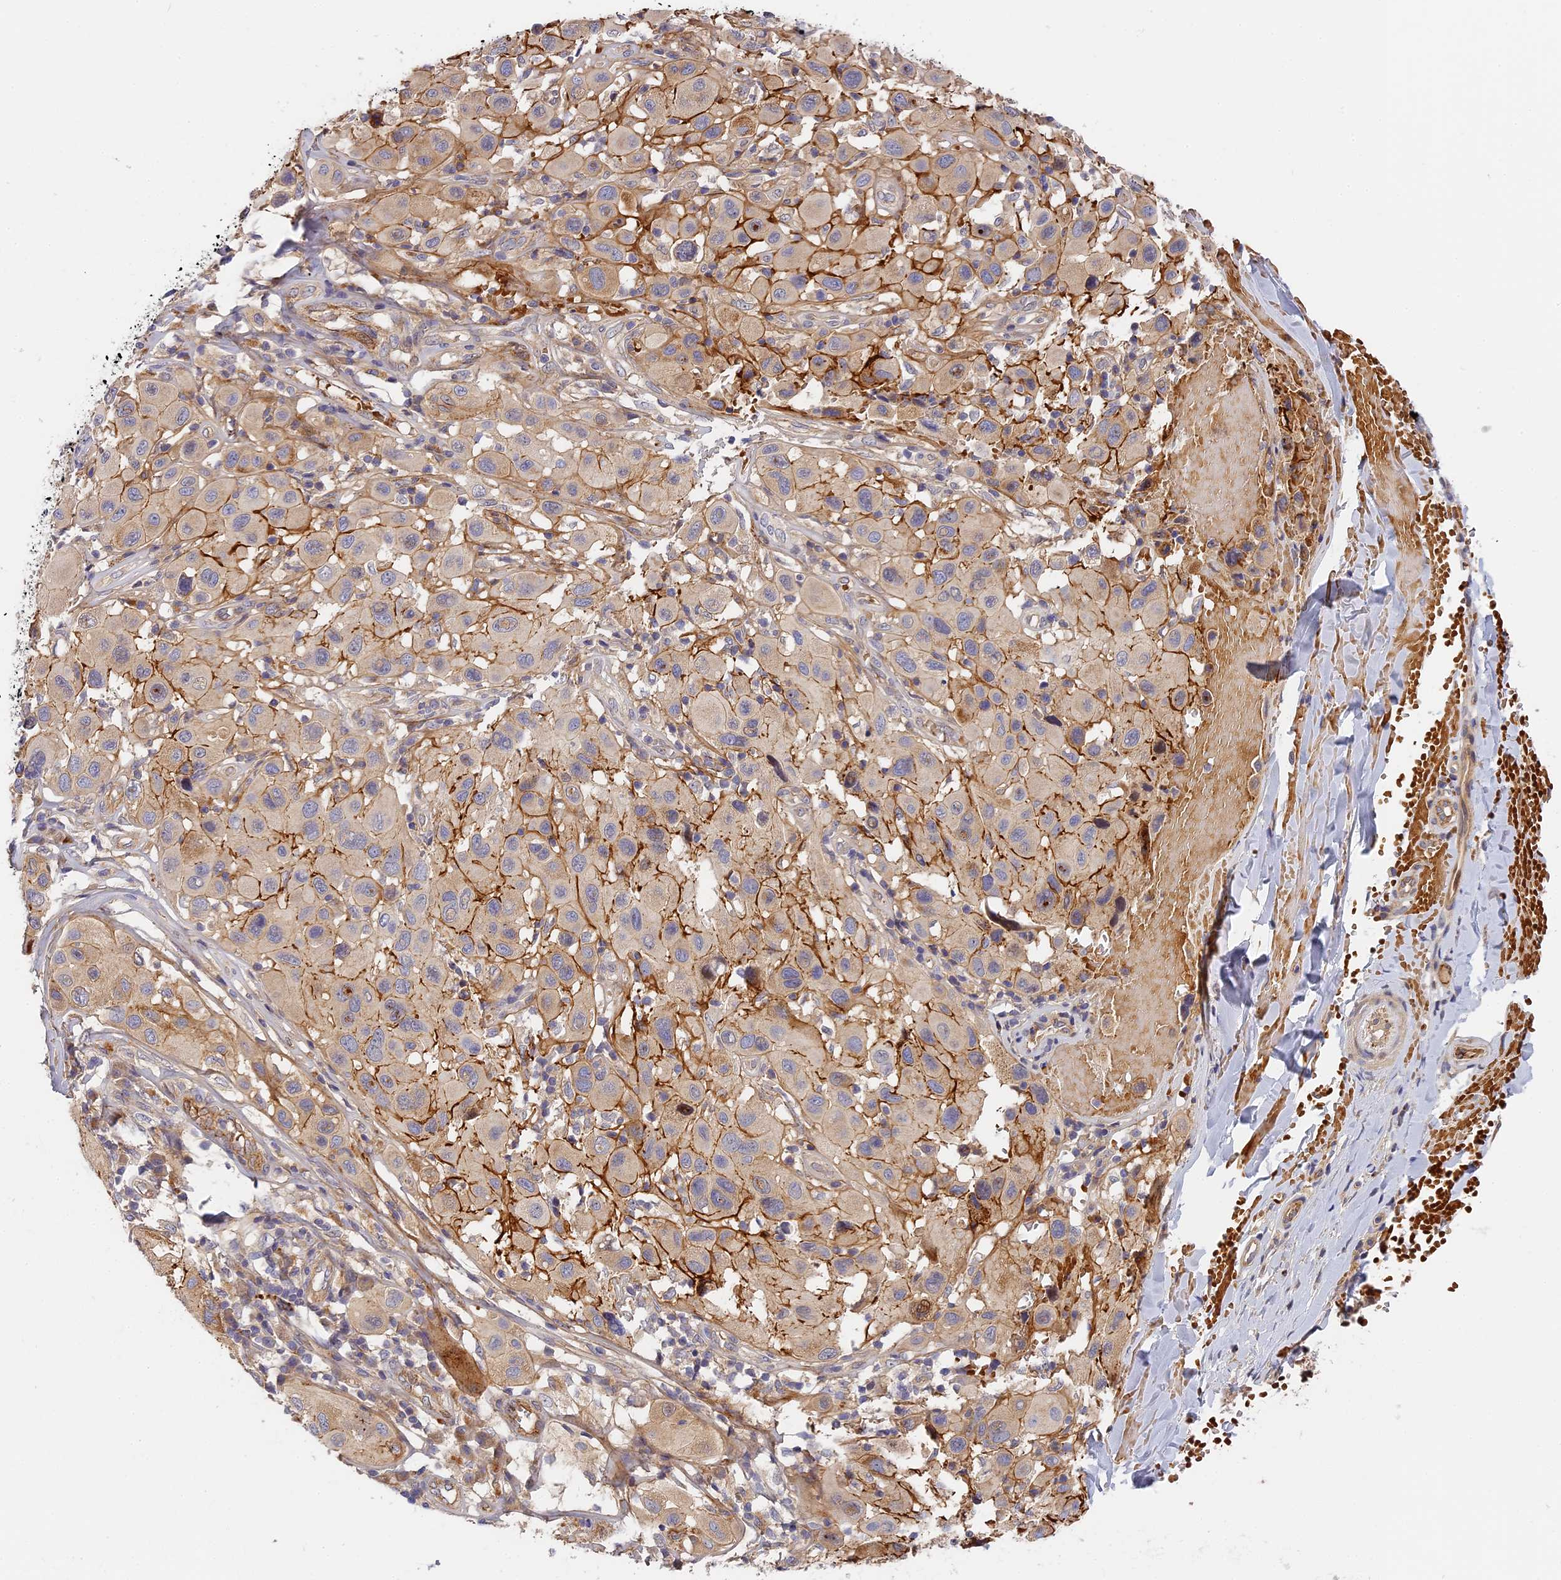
{"staining": {"intensity": "moderate", "quantity": "25%-75%", "location": "cytoplasmic/membranous"}, "tissue": "melanoma", "cell_type": "Tumor cells", "image_type": "cancer", "snomed": [{"axis": "morphology", "description": "Malignant melanoma, Metastatic site"}, {"axis": "topography", "description": "Skin"}], "caption": "Immunohistochemistry image of neoplastic tissue: human malignant melanoma (metastatic site) stained using immunohistochemistry (IHC) exhibits medium levels of moderate protein expression localized specifically in the cytoplasmic/membranous of tumor cells, appearing as a cytoplasmic/membranous brown color.", "gene": "MISP3", "patient": {"sex": "male", "age": 41}}